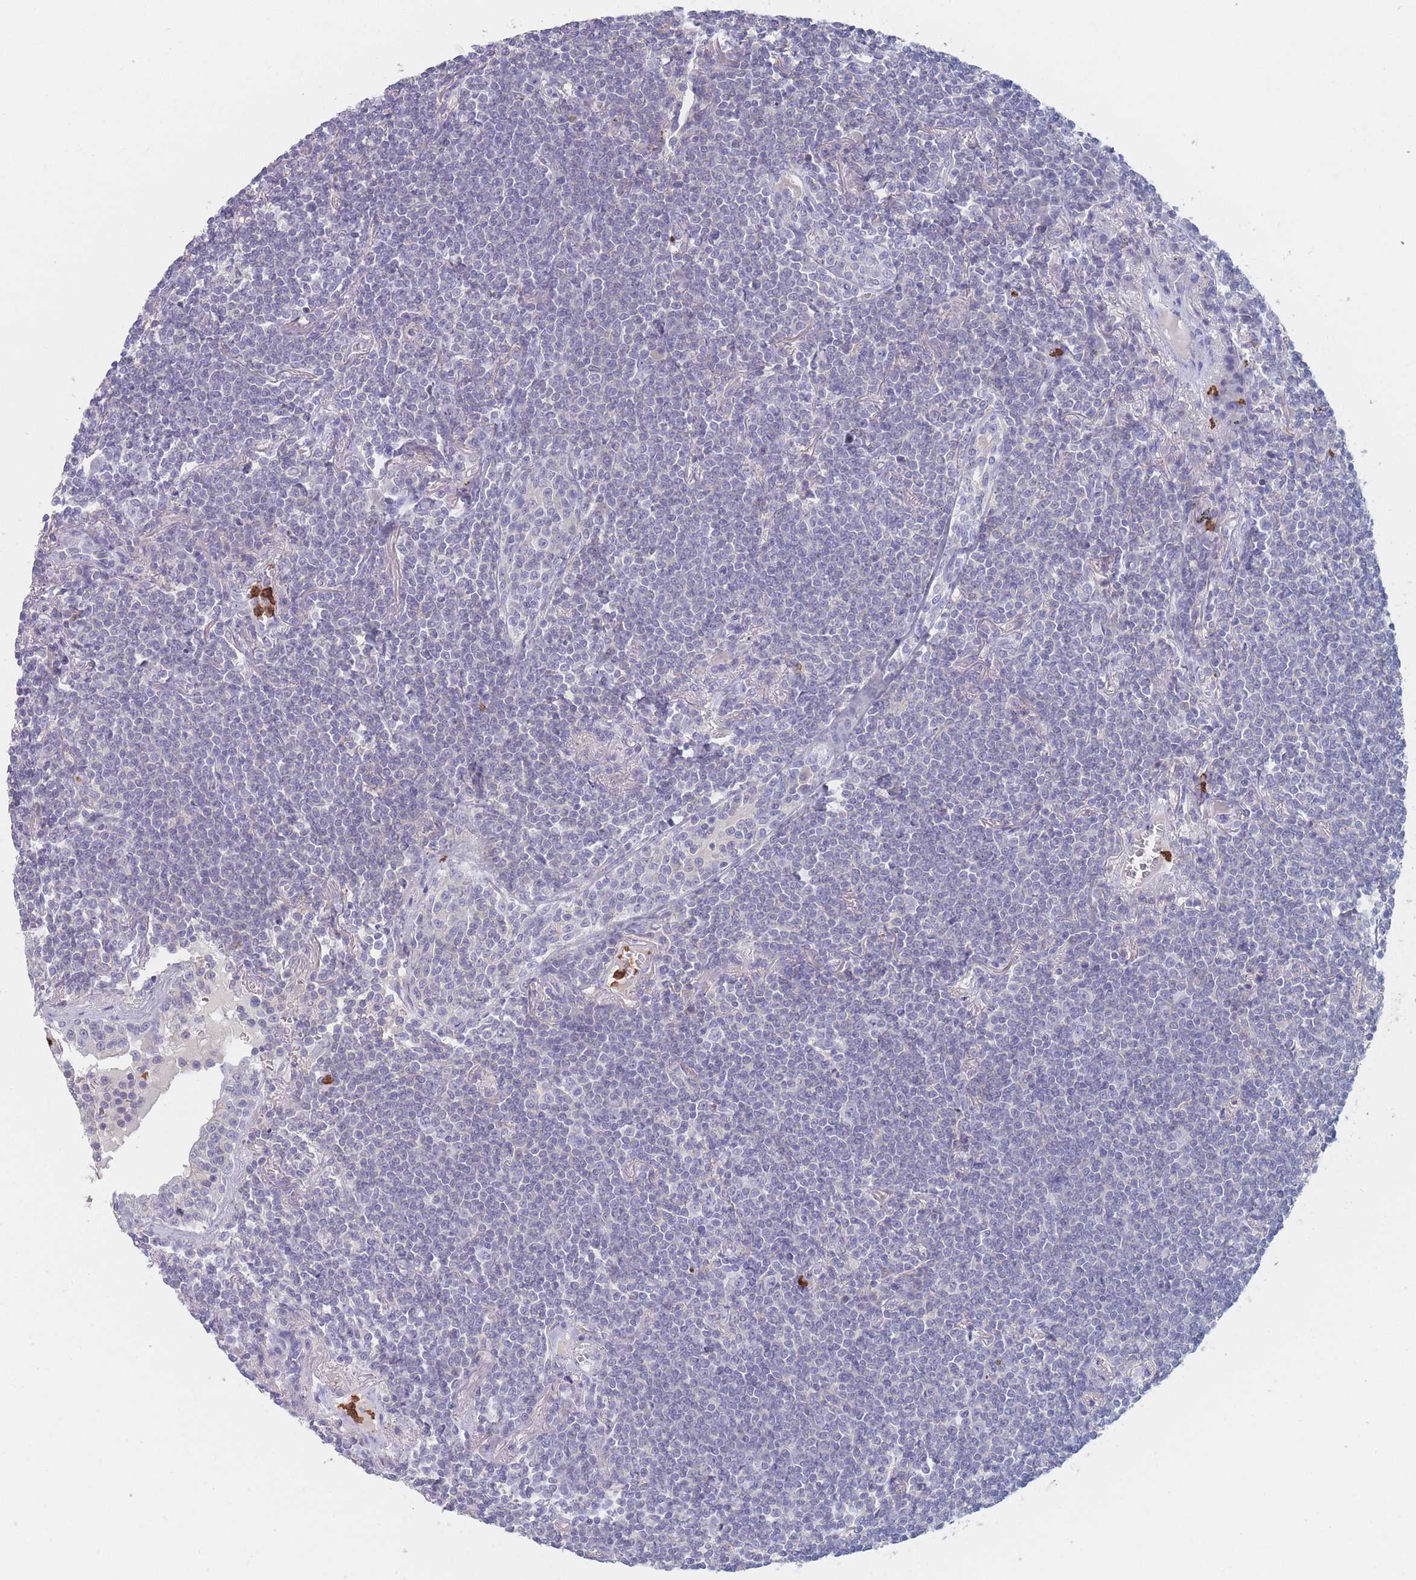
{"staining": {"intensity": "negative", "quantity": "none", "location": "none"}, "tissue": "lymphoma", "cell_type": "Tumor cells", "image_type": "cancer", "snomed": [{"axis": "morphology", "description": "Malignant lymphoma, non-Hodgkin's type, Low grade"}, {"axis": "topography", "description": "Lung"}], "caption": "Lymphoma stained for a protein using immunohistochemistry shows no staining tumor cells.", "gene": "ATP1A3", "patient": {"sex": "female", "age": 71}}